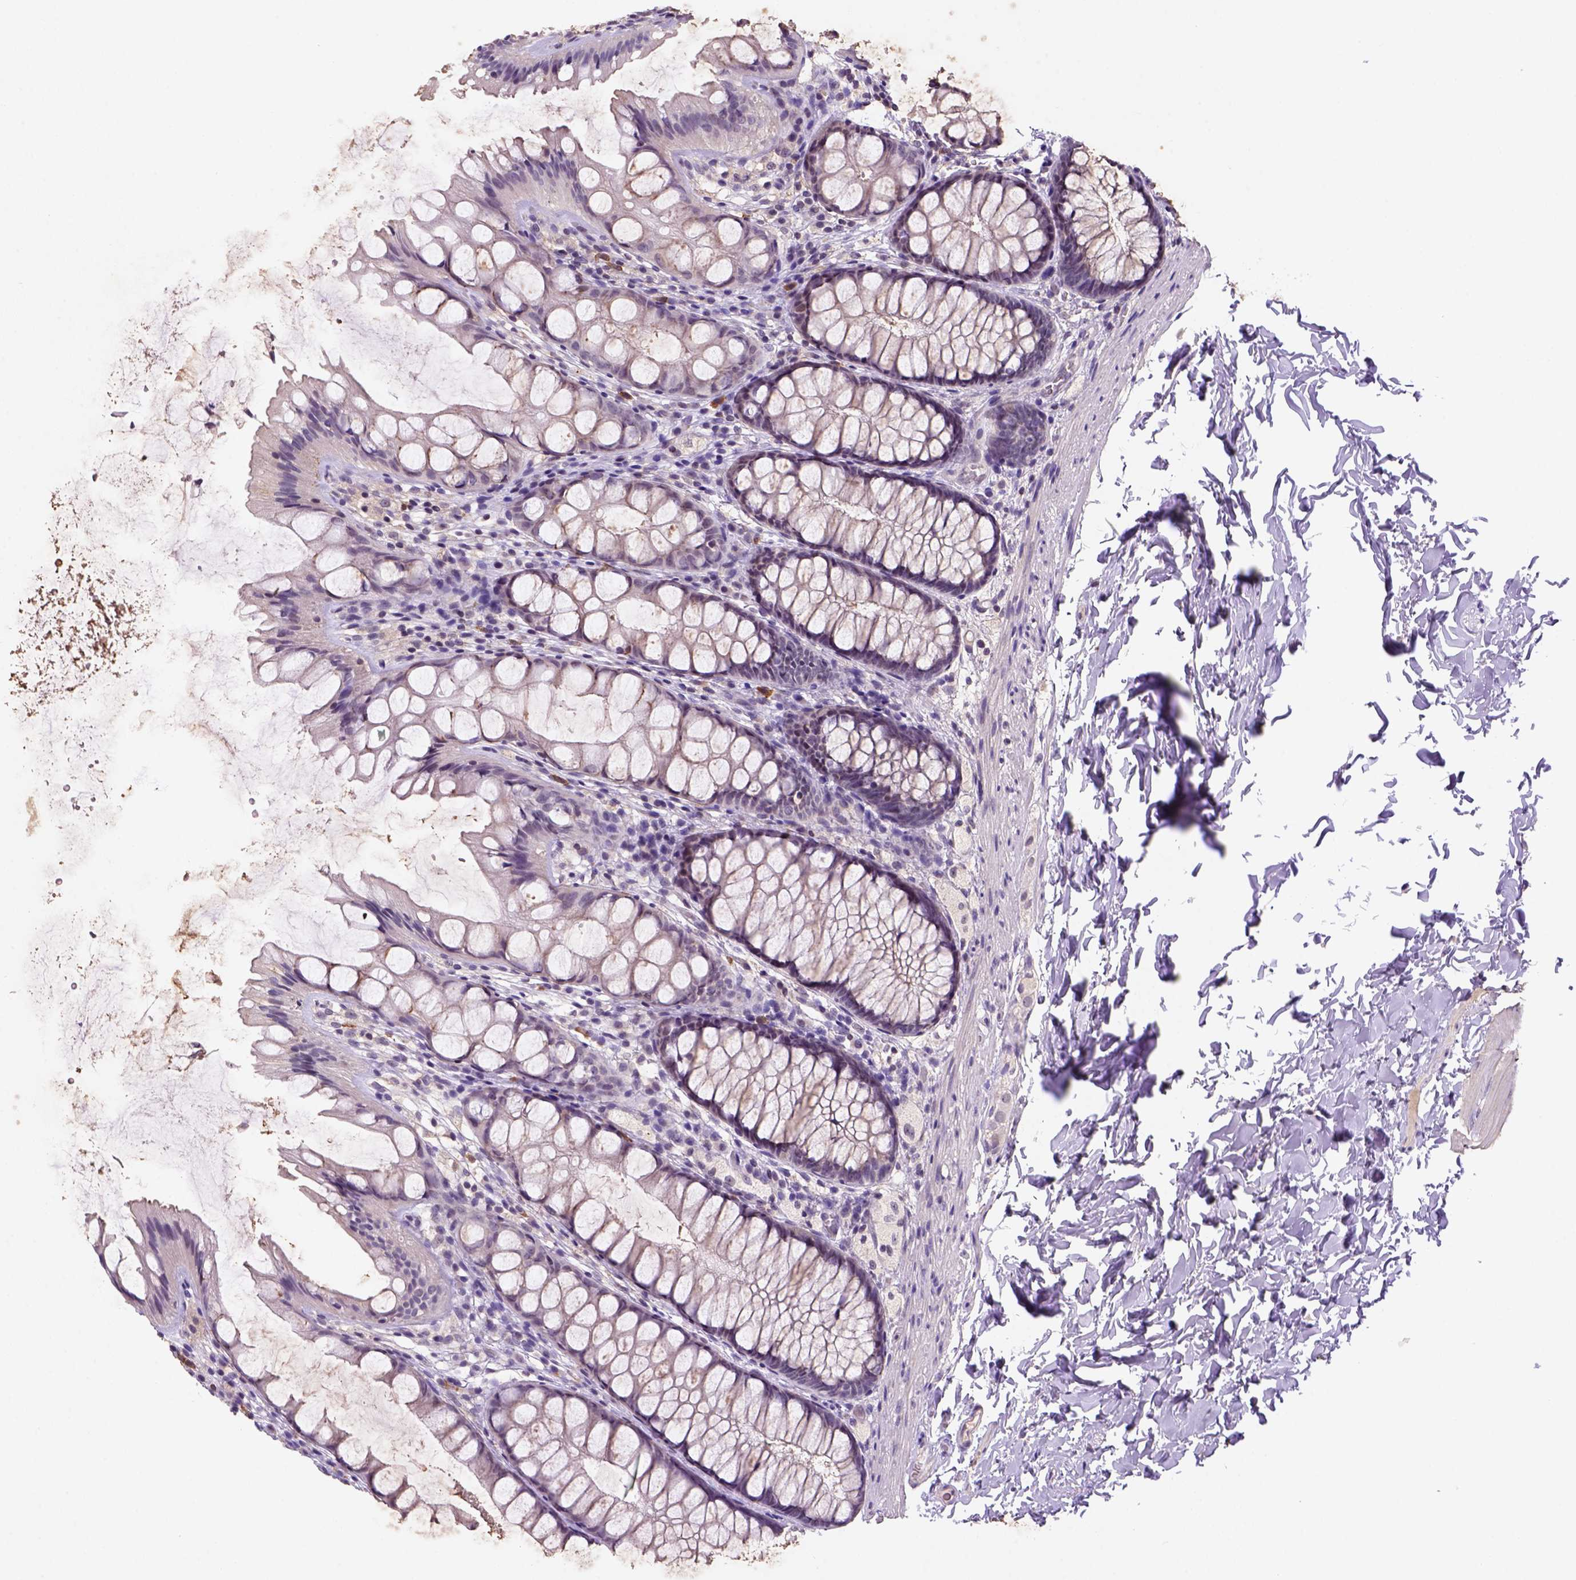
{"staining": {"intensity": "weak", "quantity": ">75%", "location": "cytoplasmic/membranous"}, "tissue": "colon", "cell_type": "Endothelial cells", "image_type": "normal", "snomed": [{"axis": "morphology", "description": "Normal tissue, NOS"}, {"axis": "topography", "description": "Colon"}], "caption": "This histopathology image demonstrates normal colon stained with IHC to label a protein in brown. The cytoplasmic/membranous of endothelial cells show weak positivity for the protein. Nuclei are counter-stained blue.", "gene": "SCML4", "patient": {"sex": "male", "age": 47}}